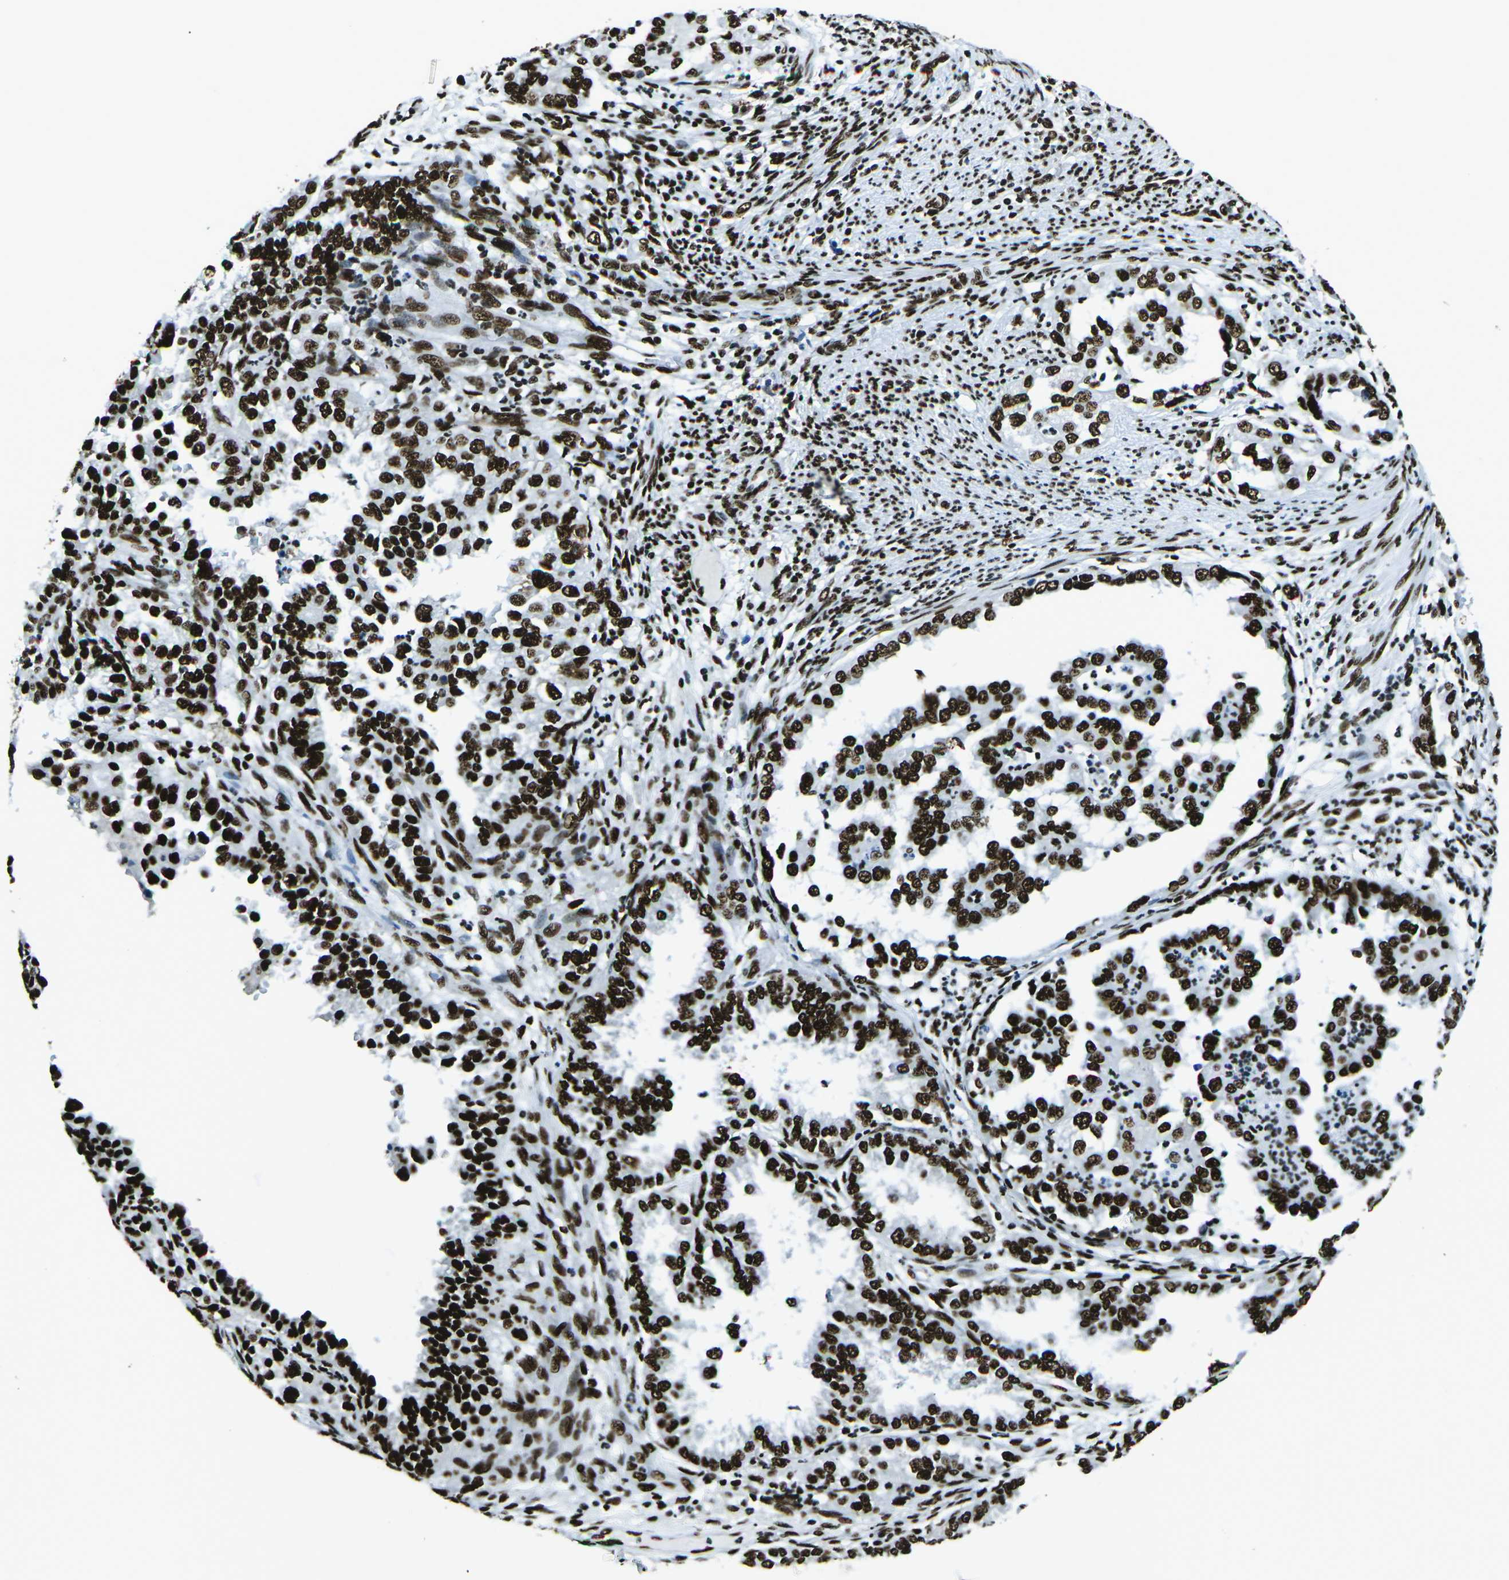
{"staining": {"intensity": "strong", "quantity": ">75%", "location": "nuclear"}, "tissue": "endometrial cancer", "cell_type": "Tumor cells", "image_type": "cancer", "snomed": [{"axis": "morphology", "description": "Adenocarcinoma, NOS"}, {"axis": "topography", "description": "Endometrium"}], "caption": "This image exhibits immunohistochemistry (IHC) staining of human endometrial cancer (adenocarcinoma), with high strong nuclear positivity in approximately >75% of tumor cells.", "gene": "HNRNPL", "patient": {"sex": "female", "age": 85}}